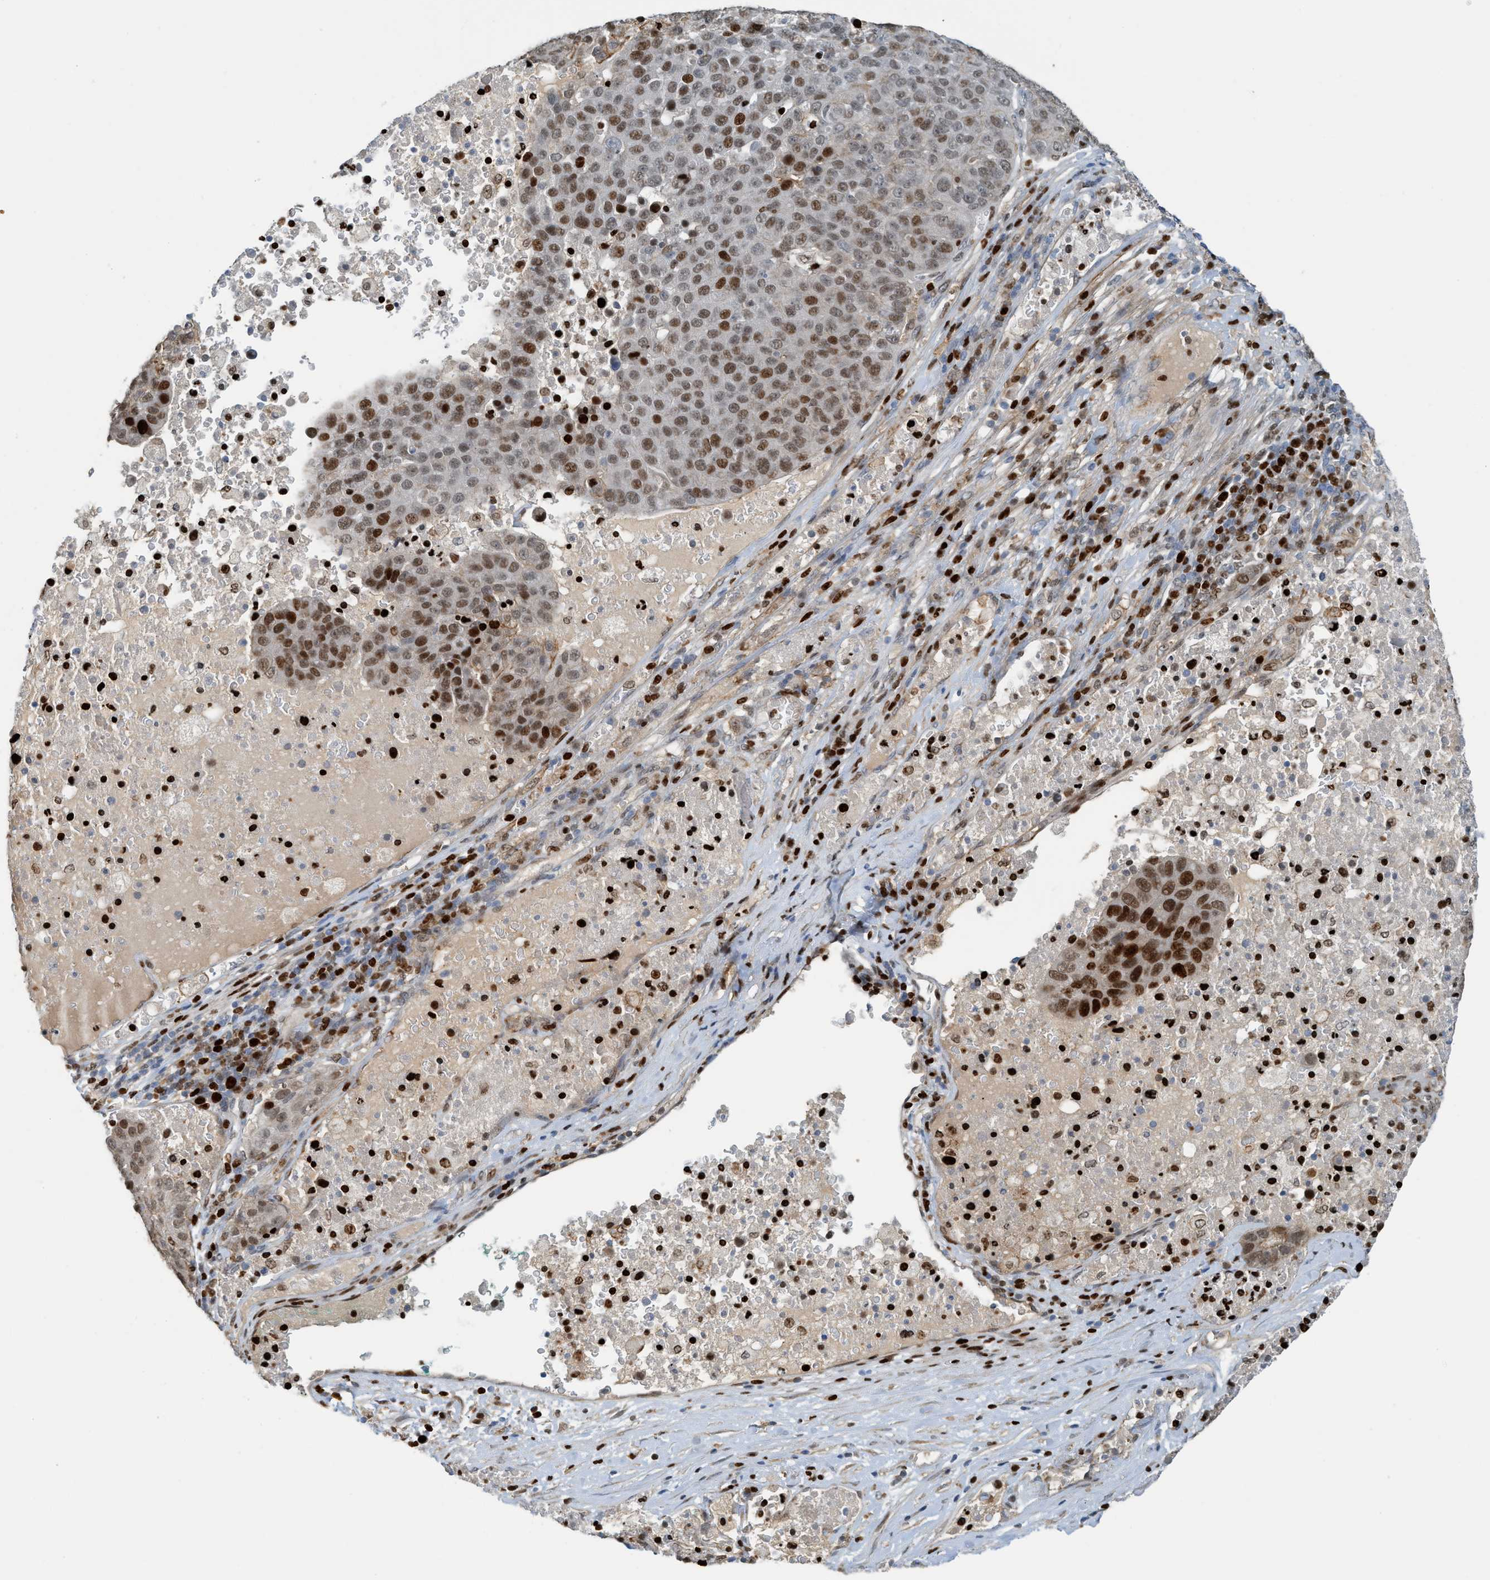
{"staining": {"intensity": "moderate", "quantity": "25%-75%", "location": "nuclear"}, "tissue": "pancreatic cancer", "cell_type": "Tumor cells", "image_type": "cancer", "snomed": [{"axis": "morphology", "description": "Adenocarcinoma, NOS"}, {"axis": "topography", "description": "Pancreas"}], "caption": "Pancreatic cancer tissue exhibits moderate nuclear expression in approximately 25%-75% of tumor cells", "gene": "SH3D19", "patient": {"sex": "female", "age": 61}}